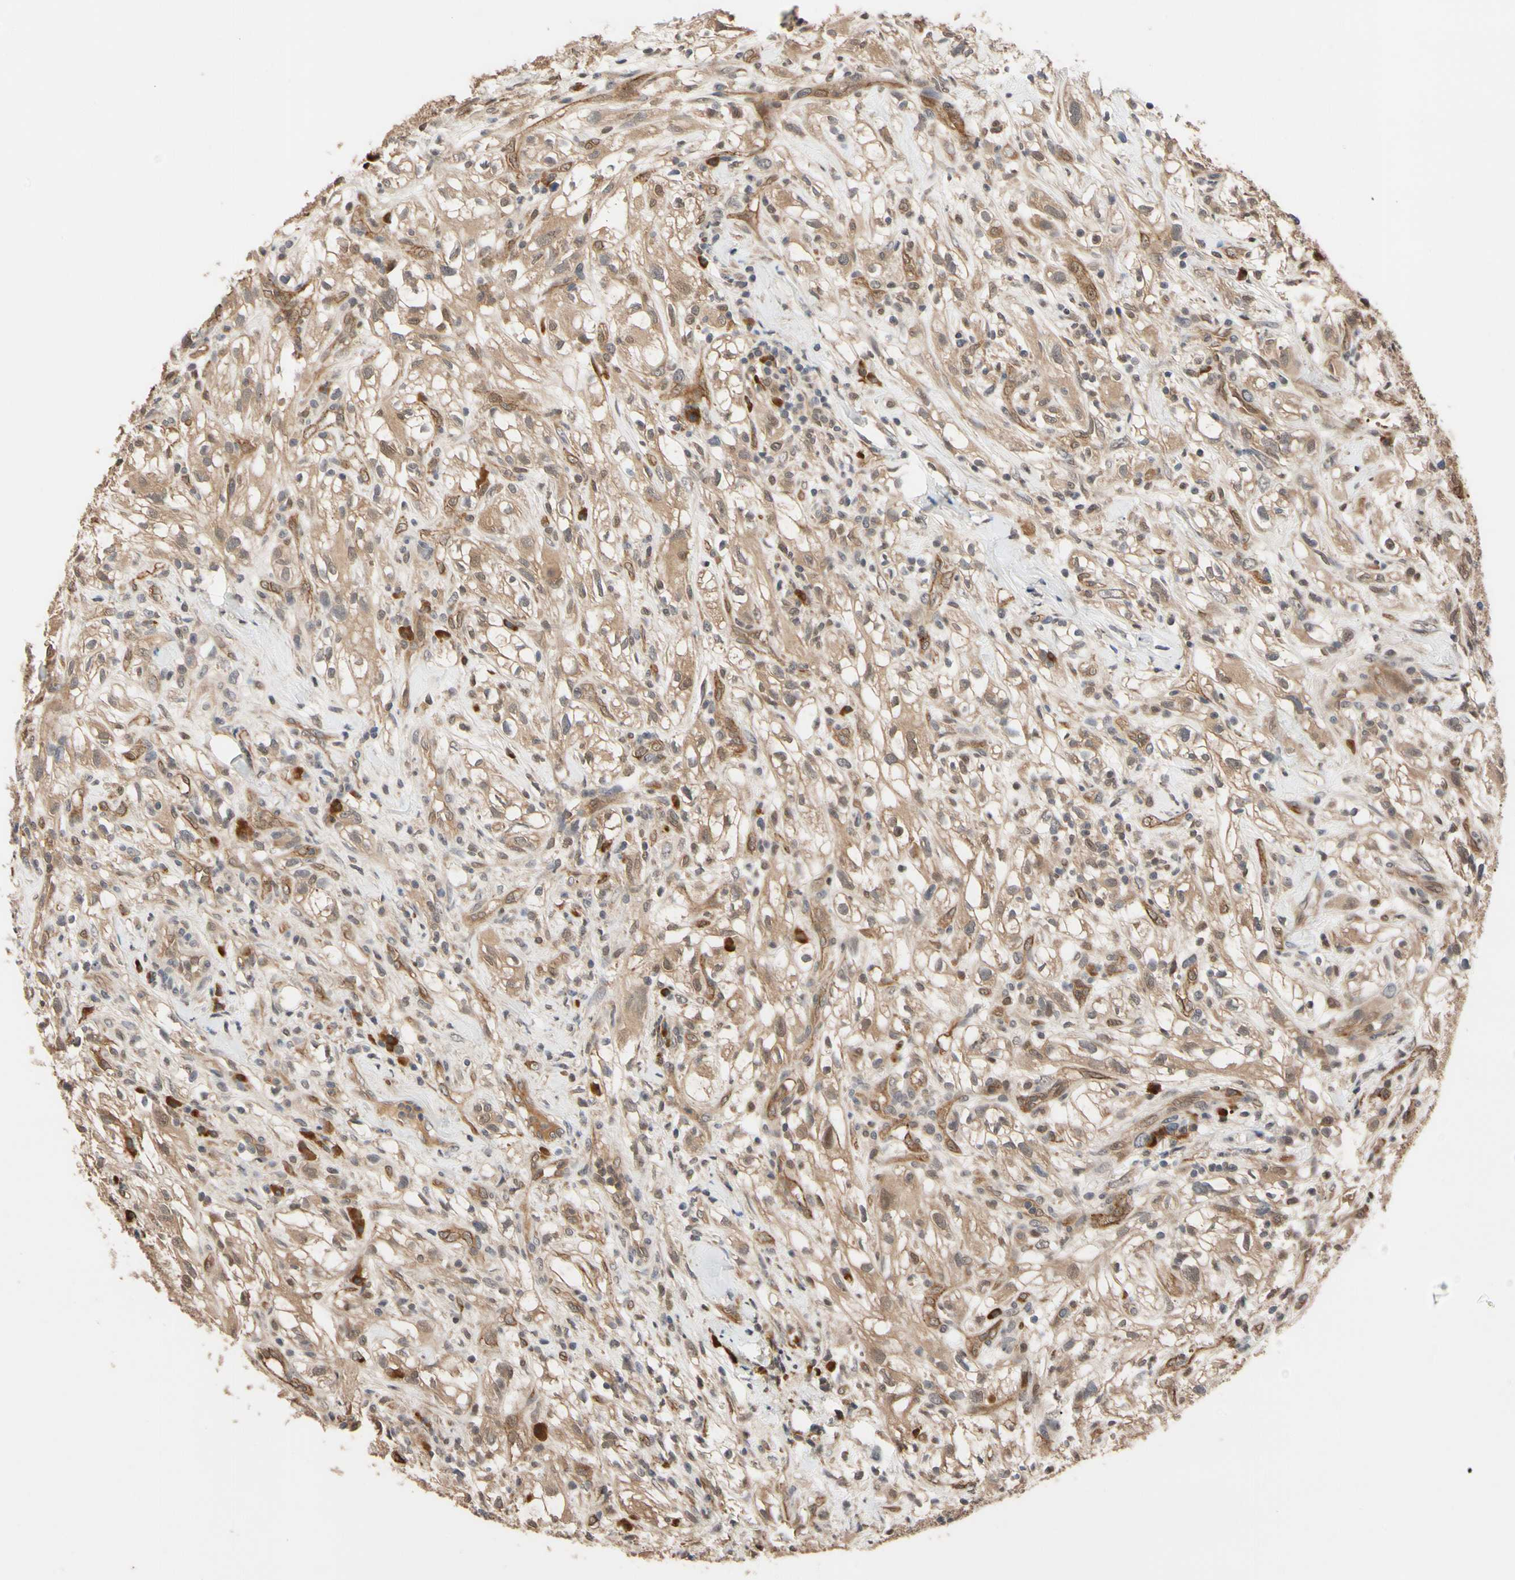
{"staining": {"intensity": "moderate", "quantity": ">75%", "location": "cytoplasmic/membranous"}, "tissue": "renal cancer", "cell_type": "Tumor cells", "image_type": "cancer", "snomed": [{"axis": "morphology", "description": "Adenocarcinoma, NOS"}, {"axis": "topography", "description": "Kidney"}], "caption": "Immunohistochemistry staining of renal cancer (adenocarcinoma), which shows medium levels of moderate cytoplasmic/membranous positivity in approximately >75% of tumor cells indicating moderate cytoplasmic/membranous protein positivity. The staining was performed using DAB (brown) for protein detection and nuclei were counterstained in hematoxylin (blue).", "gene": "CYTIP", "patient": {"sex": "female", "age": 60}}